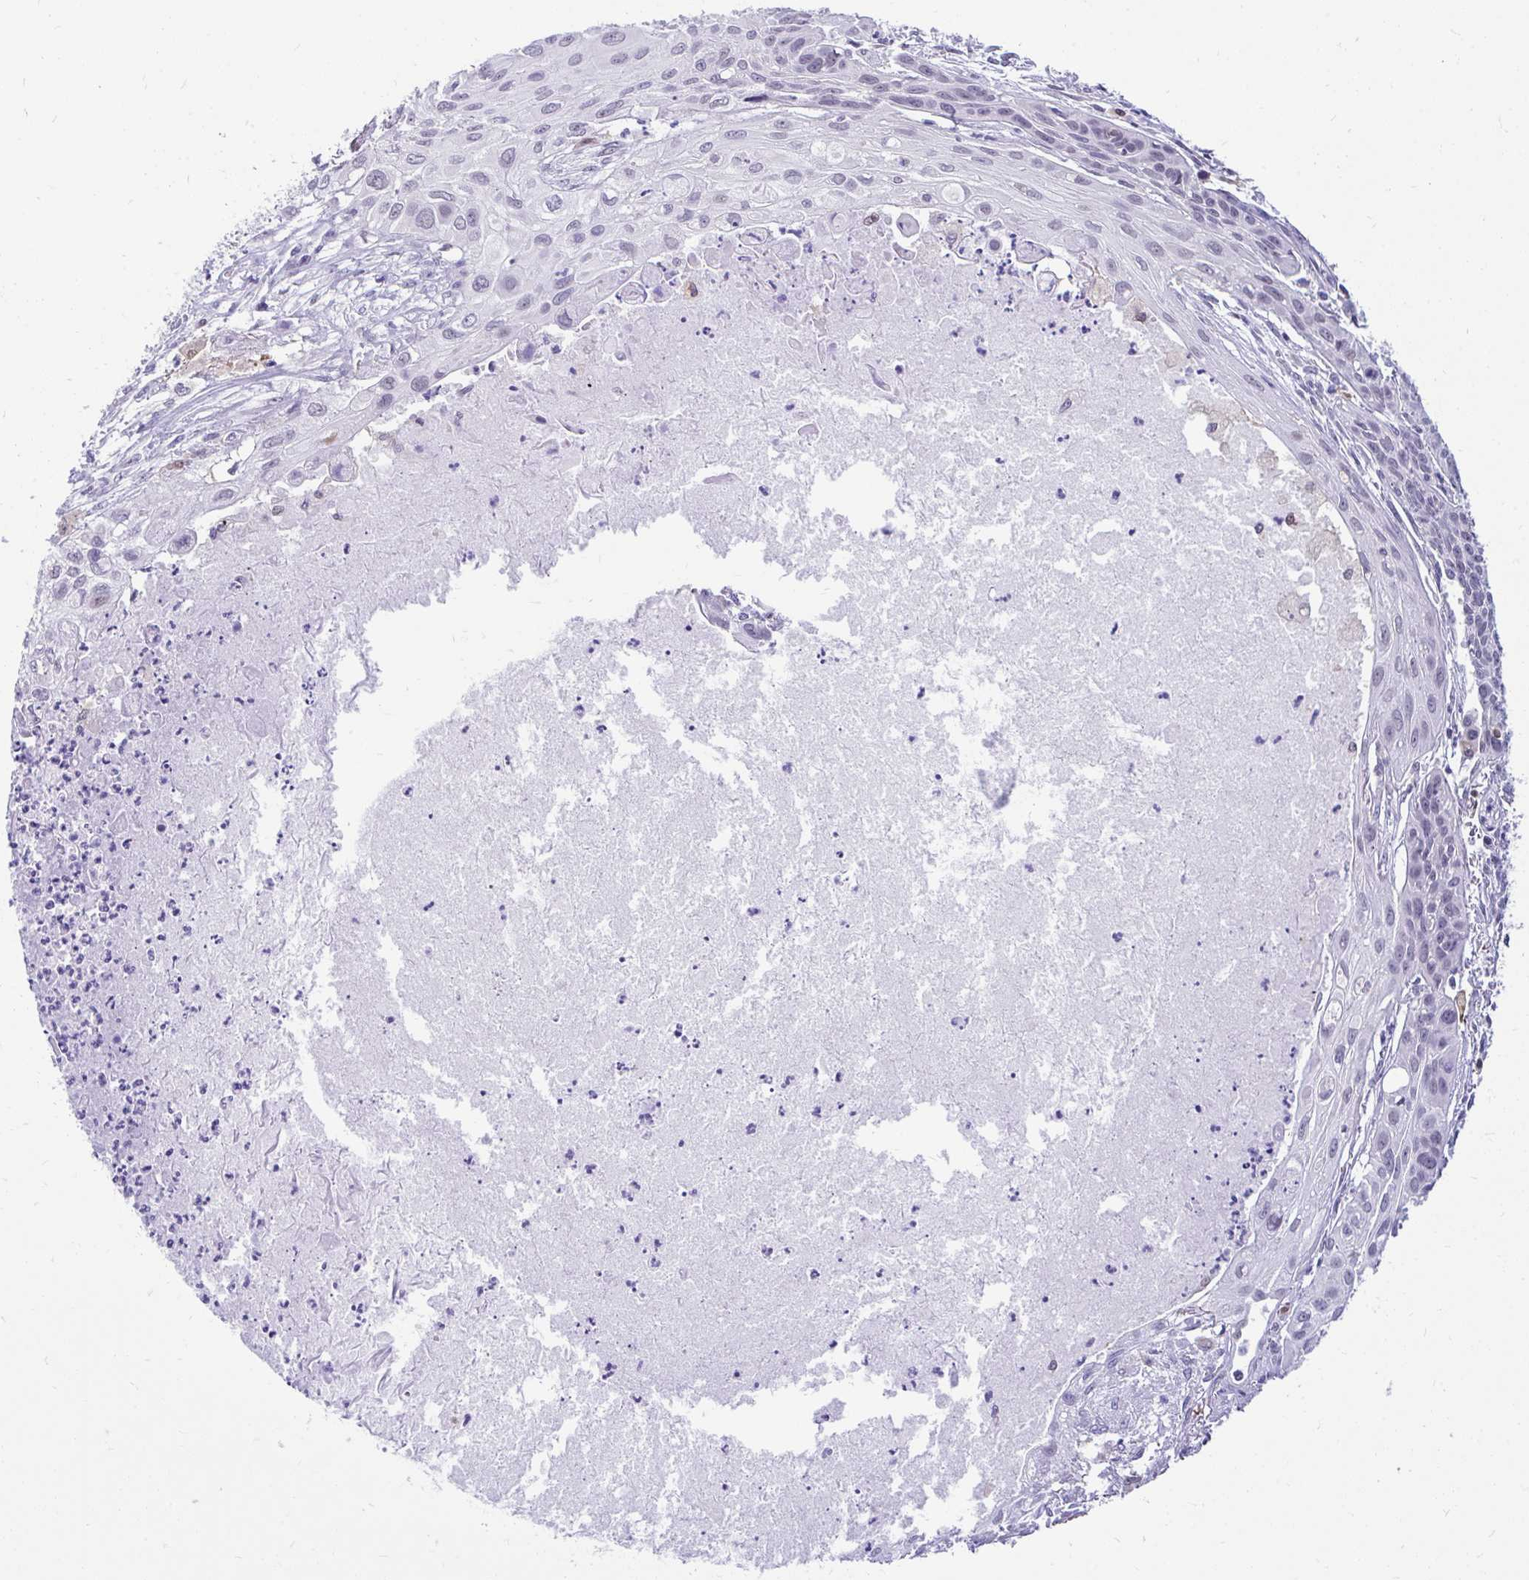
{"staining": {"intensity": "weak", "quantity": "<25%", "location": "nuclear"}, "tissue": "lung cancer", "cell_type": "Tumor cells", "image_type": "cancer", "snomed": [{"axis": "morphology", "description": "Squamous cell carcinoma, NOS"}, {"axis": "topography", "description": "Lung"}], "caption": "Immunohistochemical staining of lung cancer (squamous cell carcinoma) shows no significant expression in tumor cells.", "gene": "GLB1L2", "patient": {"sex": "male", "age": 71}}